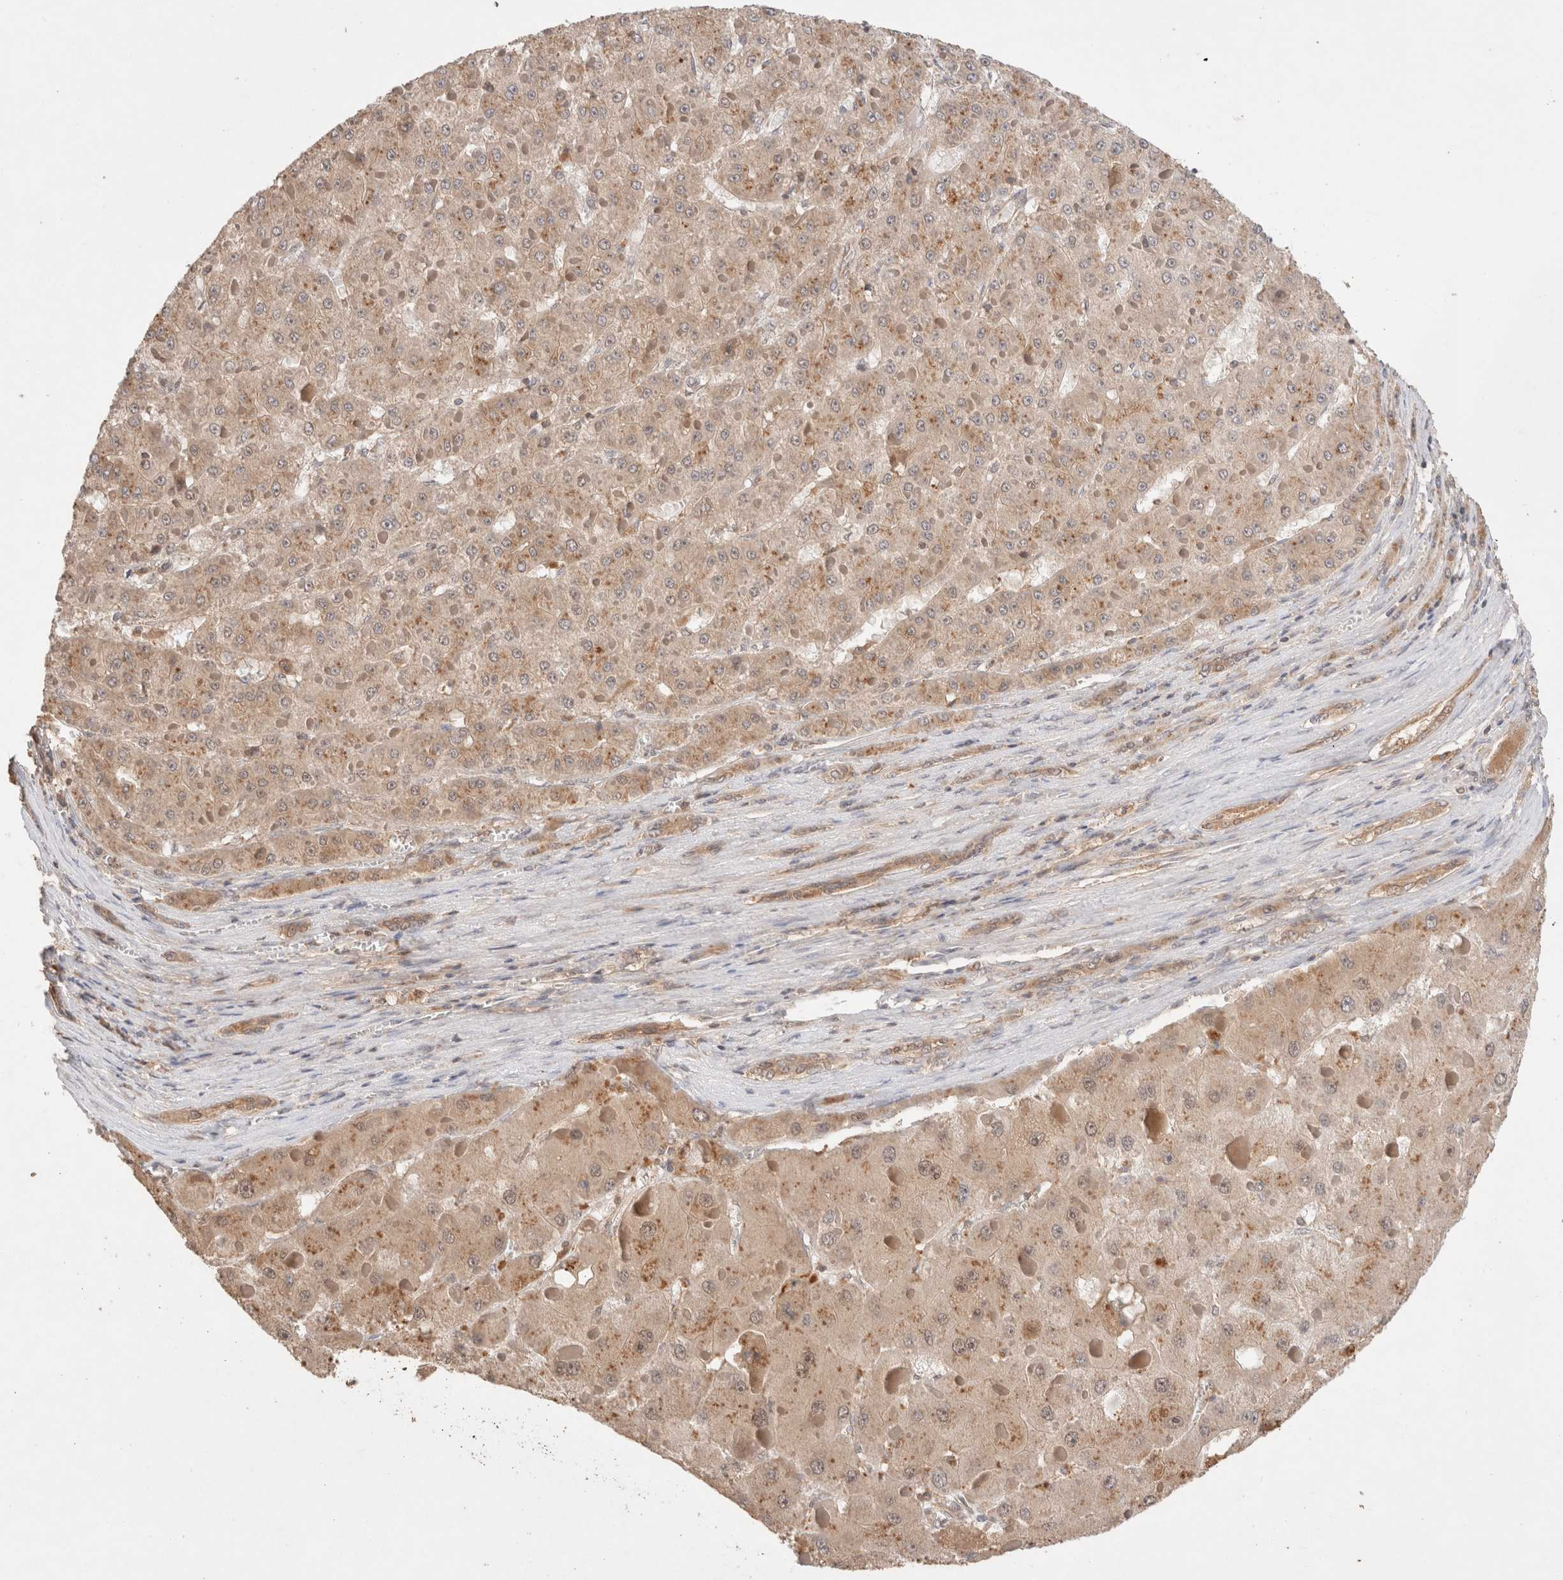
{"staining": {"intensity": "weak", "quantity": ">75%", "location": "cytoplasmic/membranous"}, "tissue": "liver cancer", "cell_type": "Tumor cells", "image_type": "cancer", "snomed": [{"axis": "morphology", "description": "Carcinoma, Hepatocellular, NOS"}, {"axis": "topography", "description": "Liver"}], "caption": "Immunohistochemical staining of human liver hepatocellular carcinoma shows weak cytoplasmic/membranous protein positivity in approximately >75% of tumor cells. (Stains: DAB in brown, nuclei in blue, Microscopy: brightfield microscopy at high magnification).", "gene": "CARNMT1", "patient": {"sex": "female", "age": 73}}